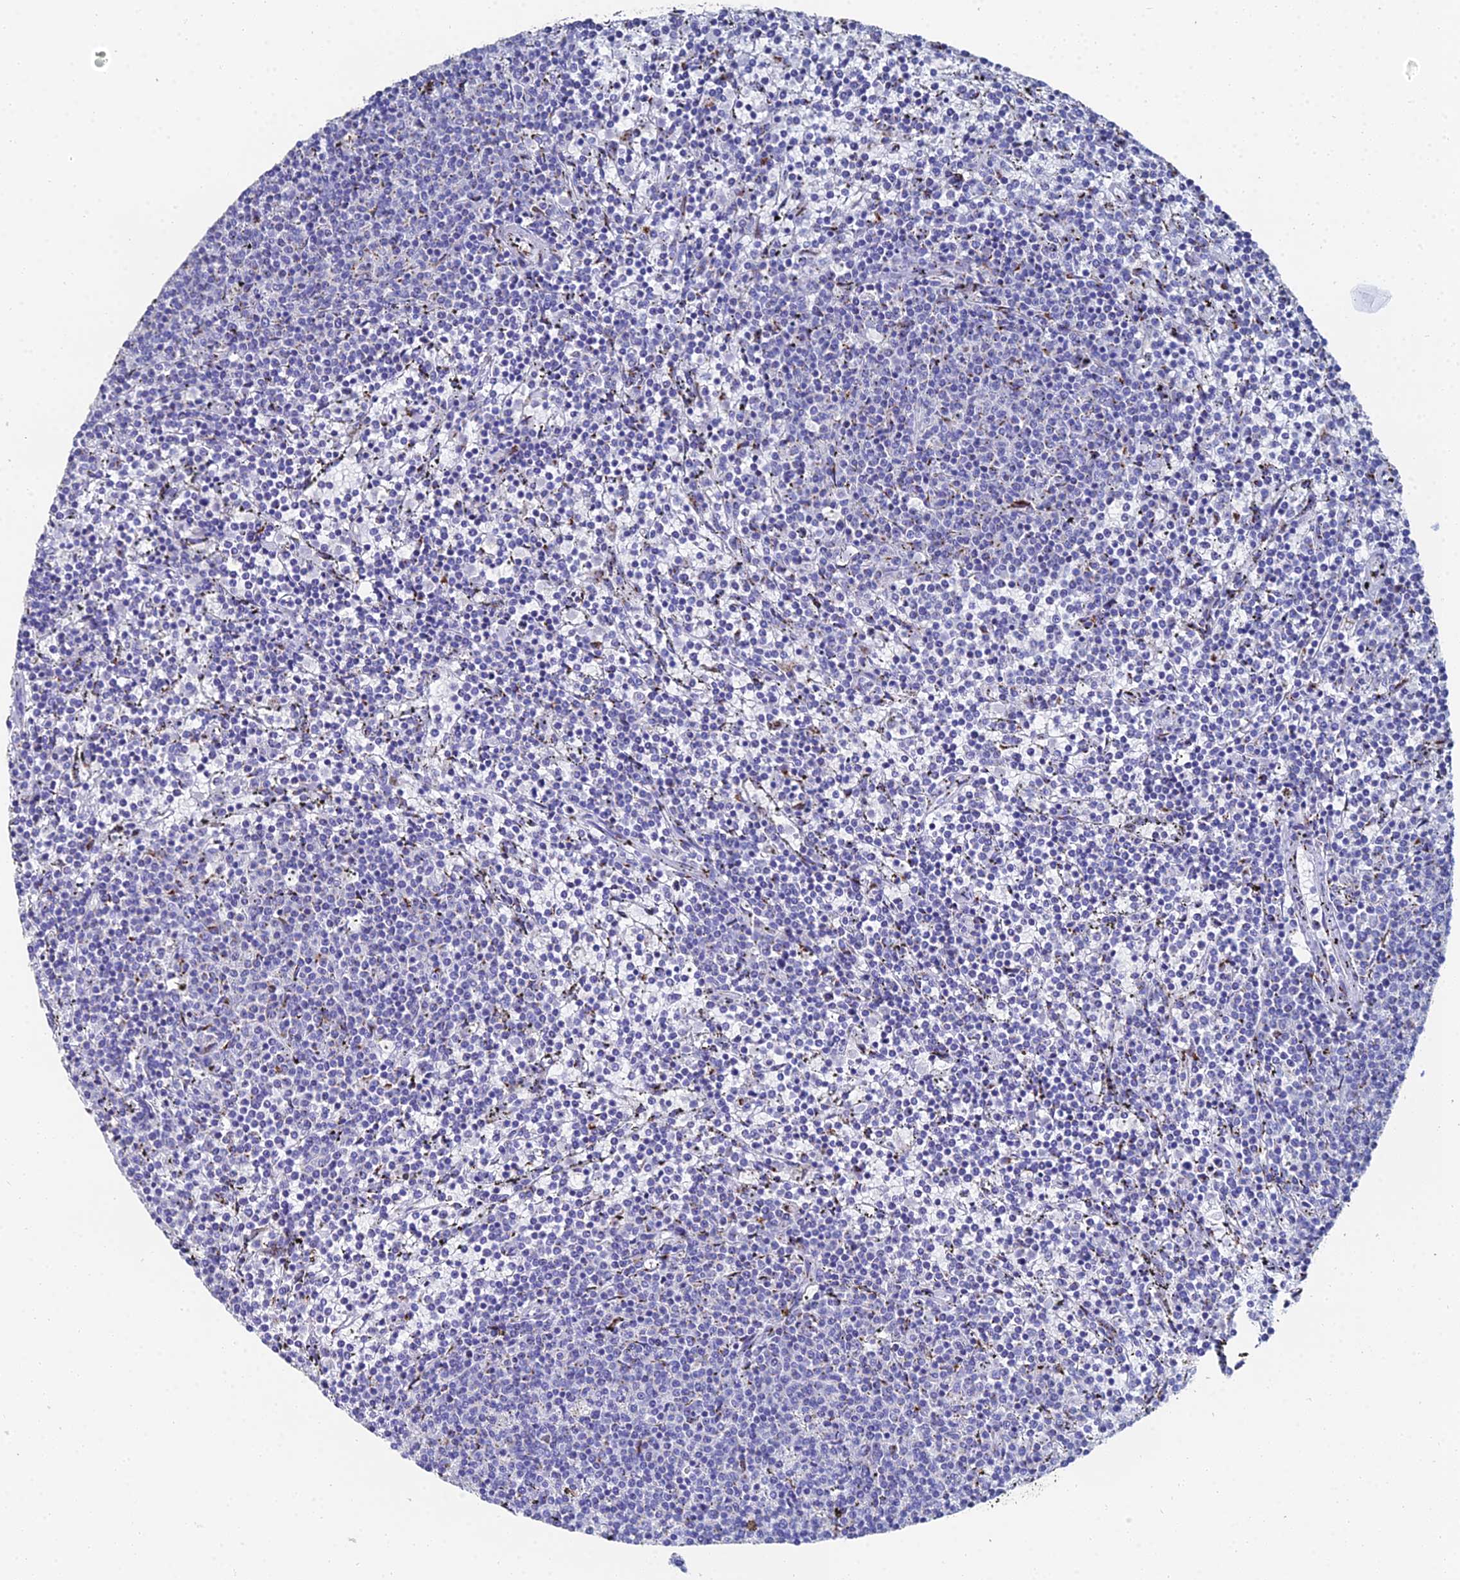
{"staining": {"intensity": "negative", "quantity": "none", "location": "none"}, "tissue": "lymphoma", "cell_type": "Tumor cells", "image_type": "cancer", "snomed": [{"axis": "morphology", "description": "Malignant lymphoma, non-Hodgkin's type, Low grade"}, {"axis": "topography", "description": "Spleen"}], "caption": "The image displays no significant expression in tumor cells of malignant lymphoma, non-Hodgkin's type (low-grade).", "gene": "ENSG00000268674", "patient": {"sex": "female", "age": 50}}